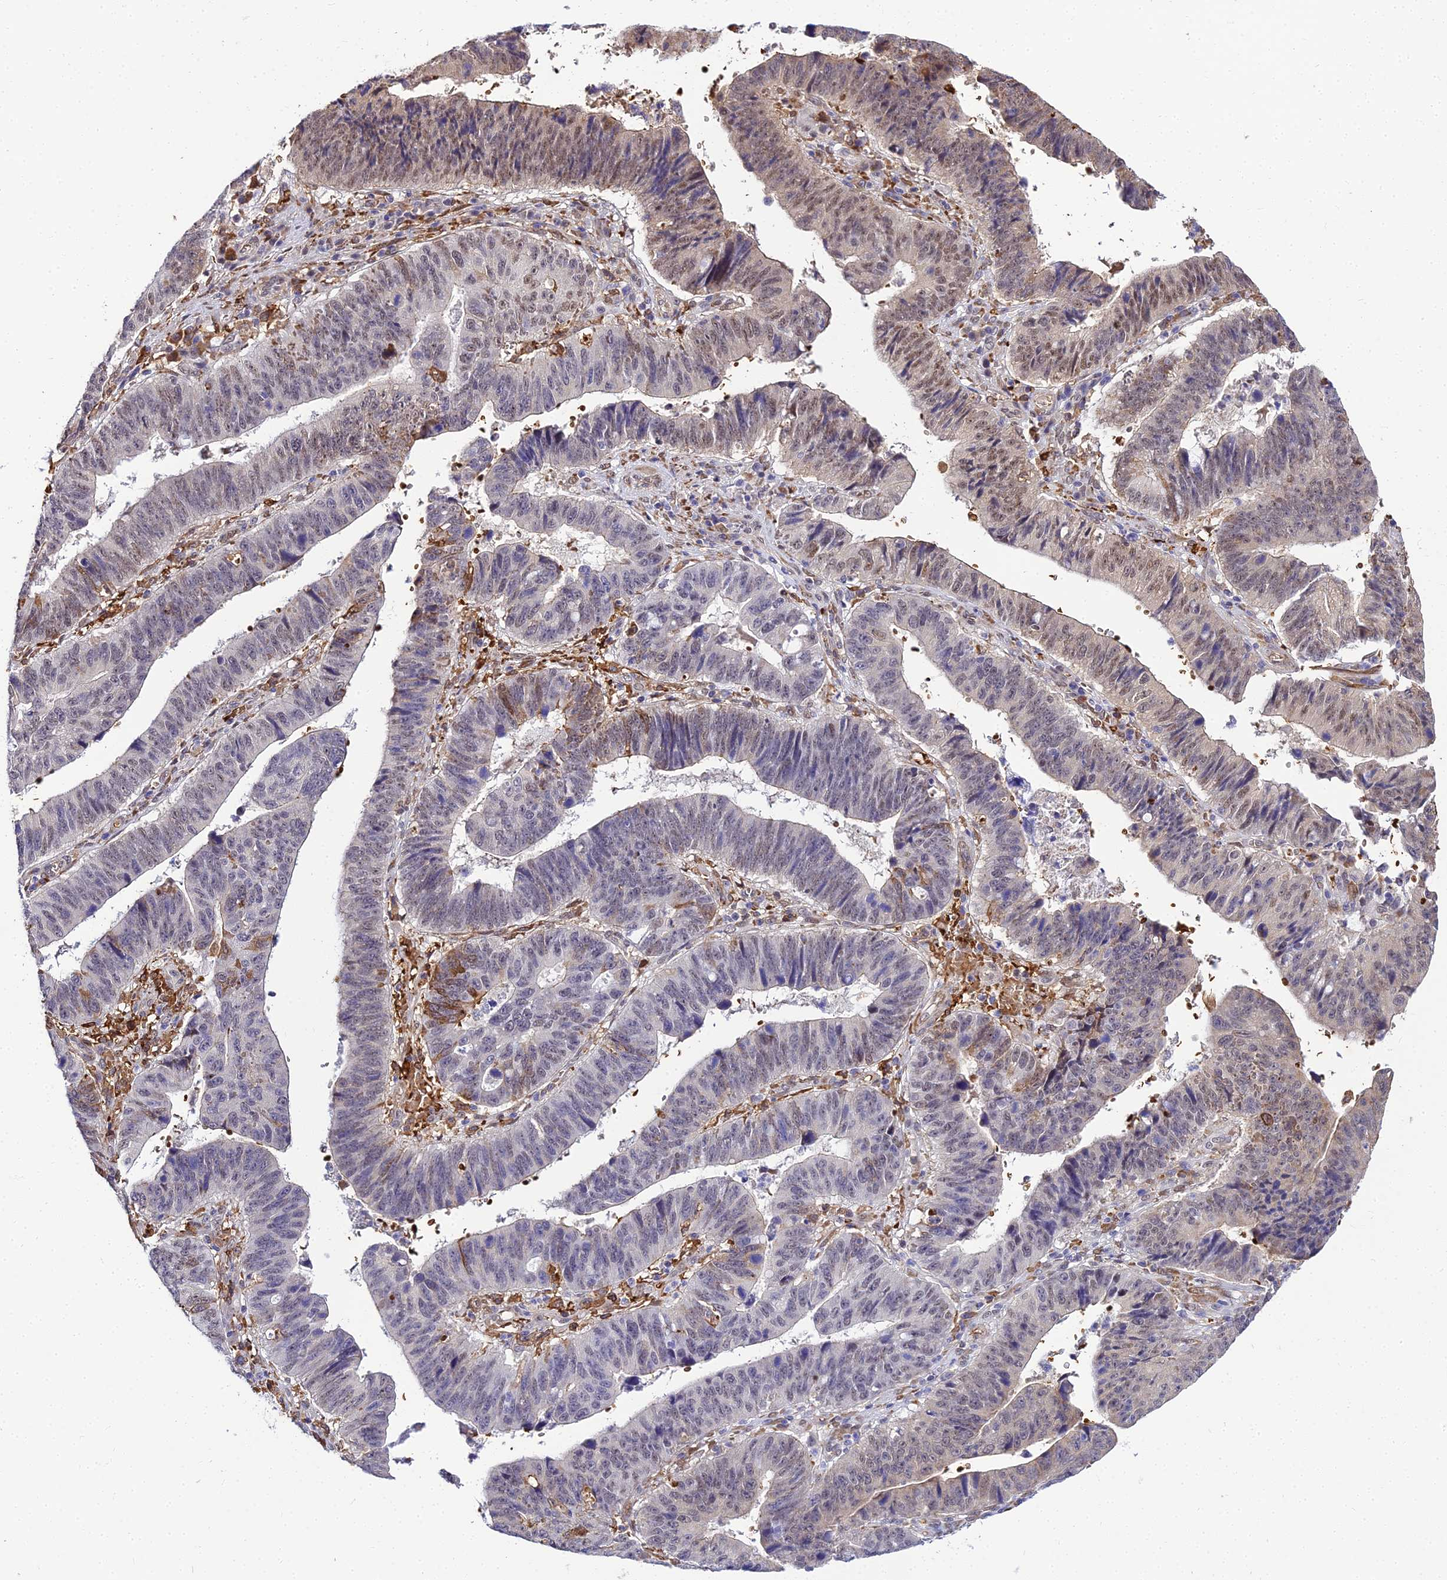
{"staining": {"intensity": "moderate", "quantity": "<25%", "location": "cytoplasmic/membranous,nuclear"}, "tissue": "stomach cancer", "cell_type": "Tumor cells", "image_type": "cancer", "snomed": [{"axis": "morphology", "description": "Adenocarcinoma, NOS"}, {"axis": "topography", "description": "Stomach"}], "caption": "This image demonstrates immunohistochemistry staining of human adenocarcinoma (stomach), with low moderate cytoplasmic/membranous and nuclear expression in about <25% of tumor cells.", "gene": "BCL9", "patient": {"sex": "male", "age": 59}}